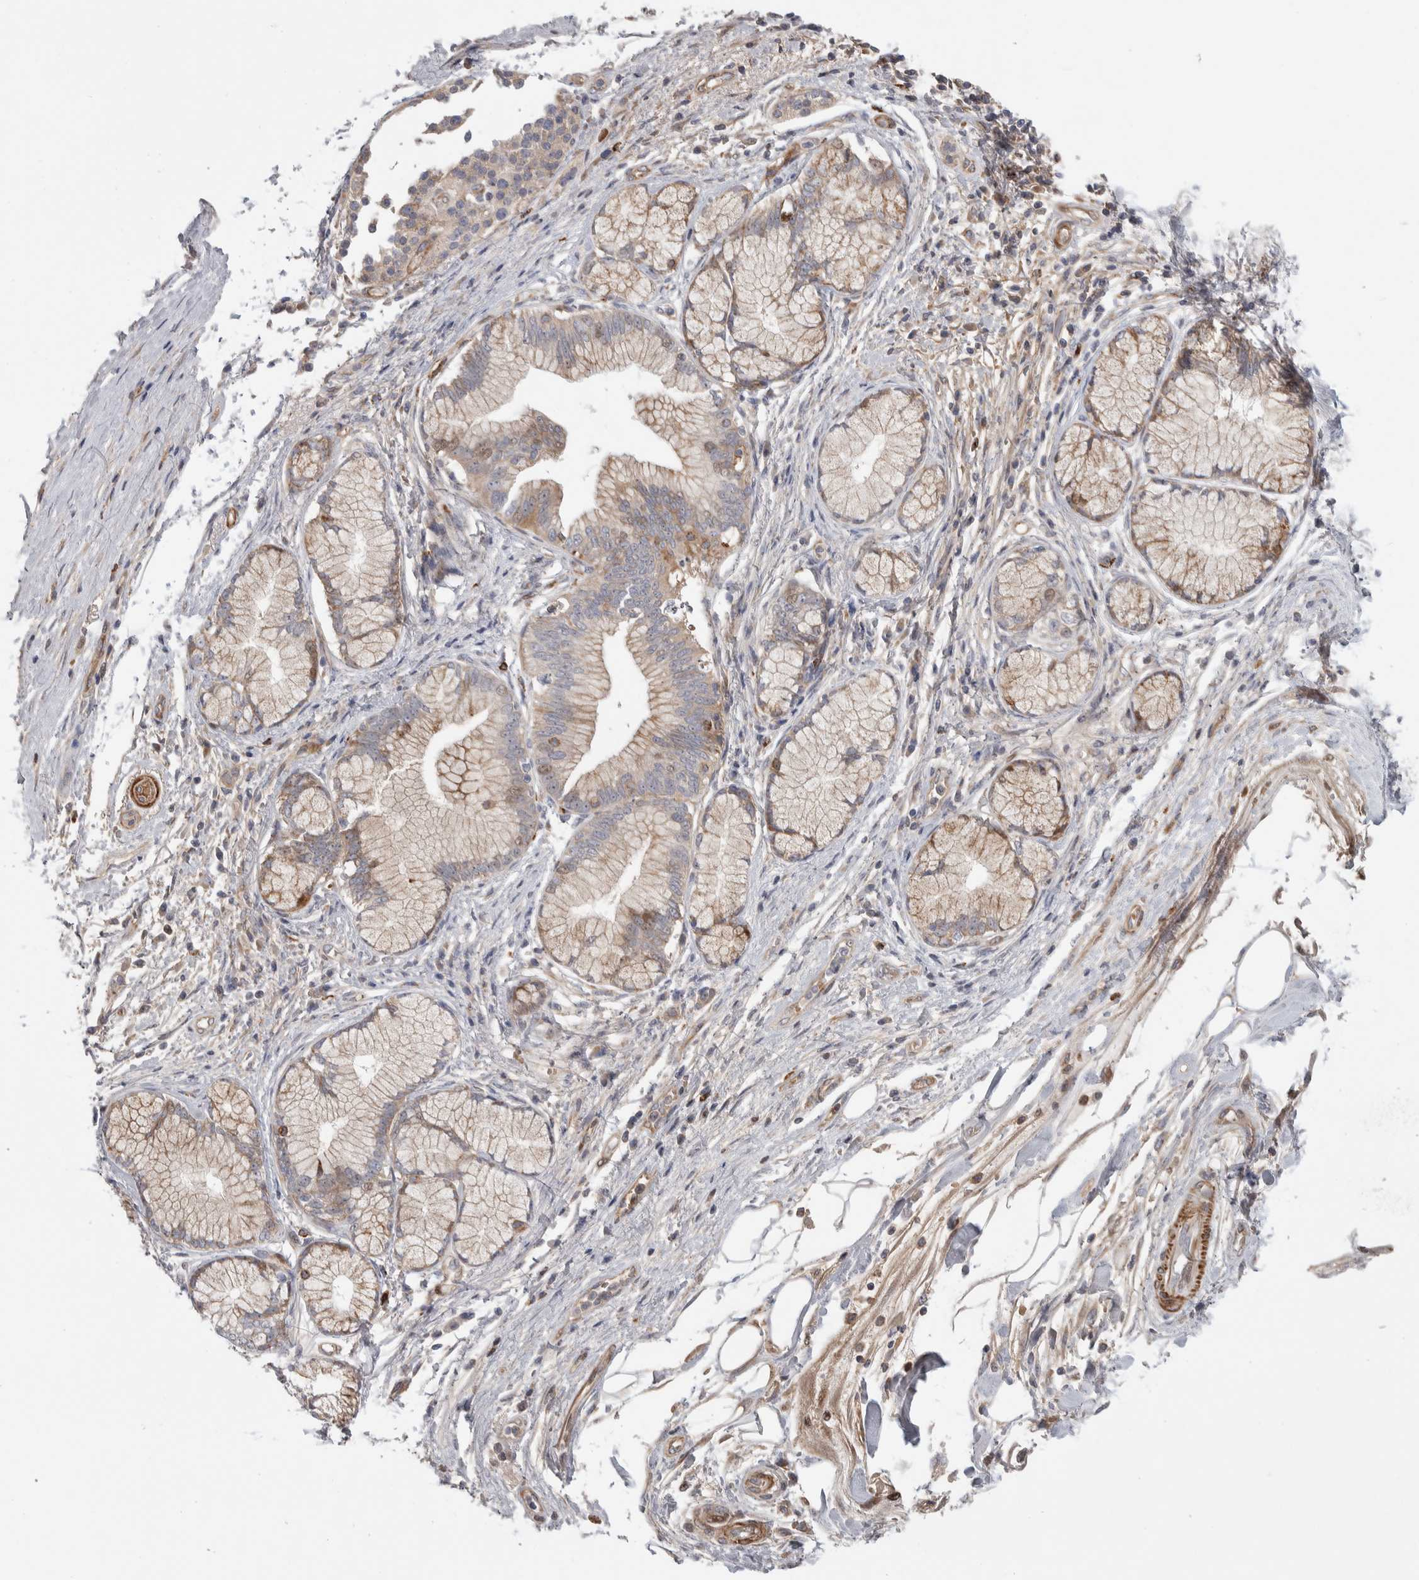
{"staining": {"intensity": "weak", "quantity": ">75%", "location": "cytoplasmic/membranous"}, "tissue": "pancreatic cancer", "cell_type": "Tumor cells", "image_type": "cancer", "snomed": [{"axis": "morphology", "description": "Adenocarcinoma, NOS"}, {"axis": "topography", "description": "Pancreas"}], "caption": "Pancreatic adenocarcinoma tissue displays weak cytoplasmic/membranous expression in about >75% of tumor cells", "gene": "PSMG3", "patient": {"sex": "female", "age": 70}}